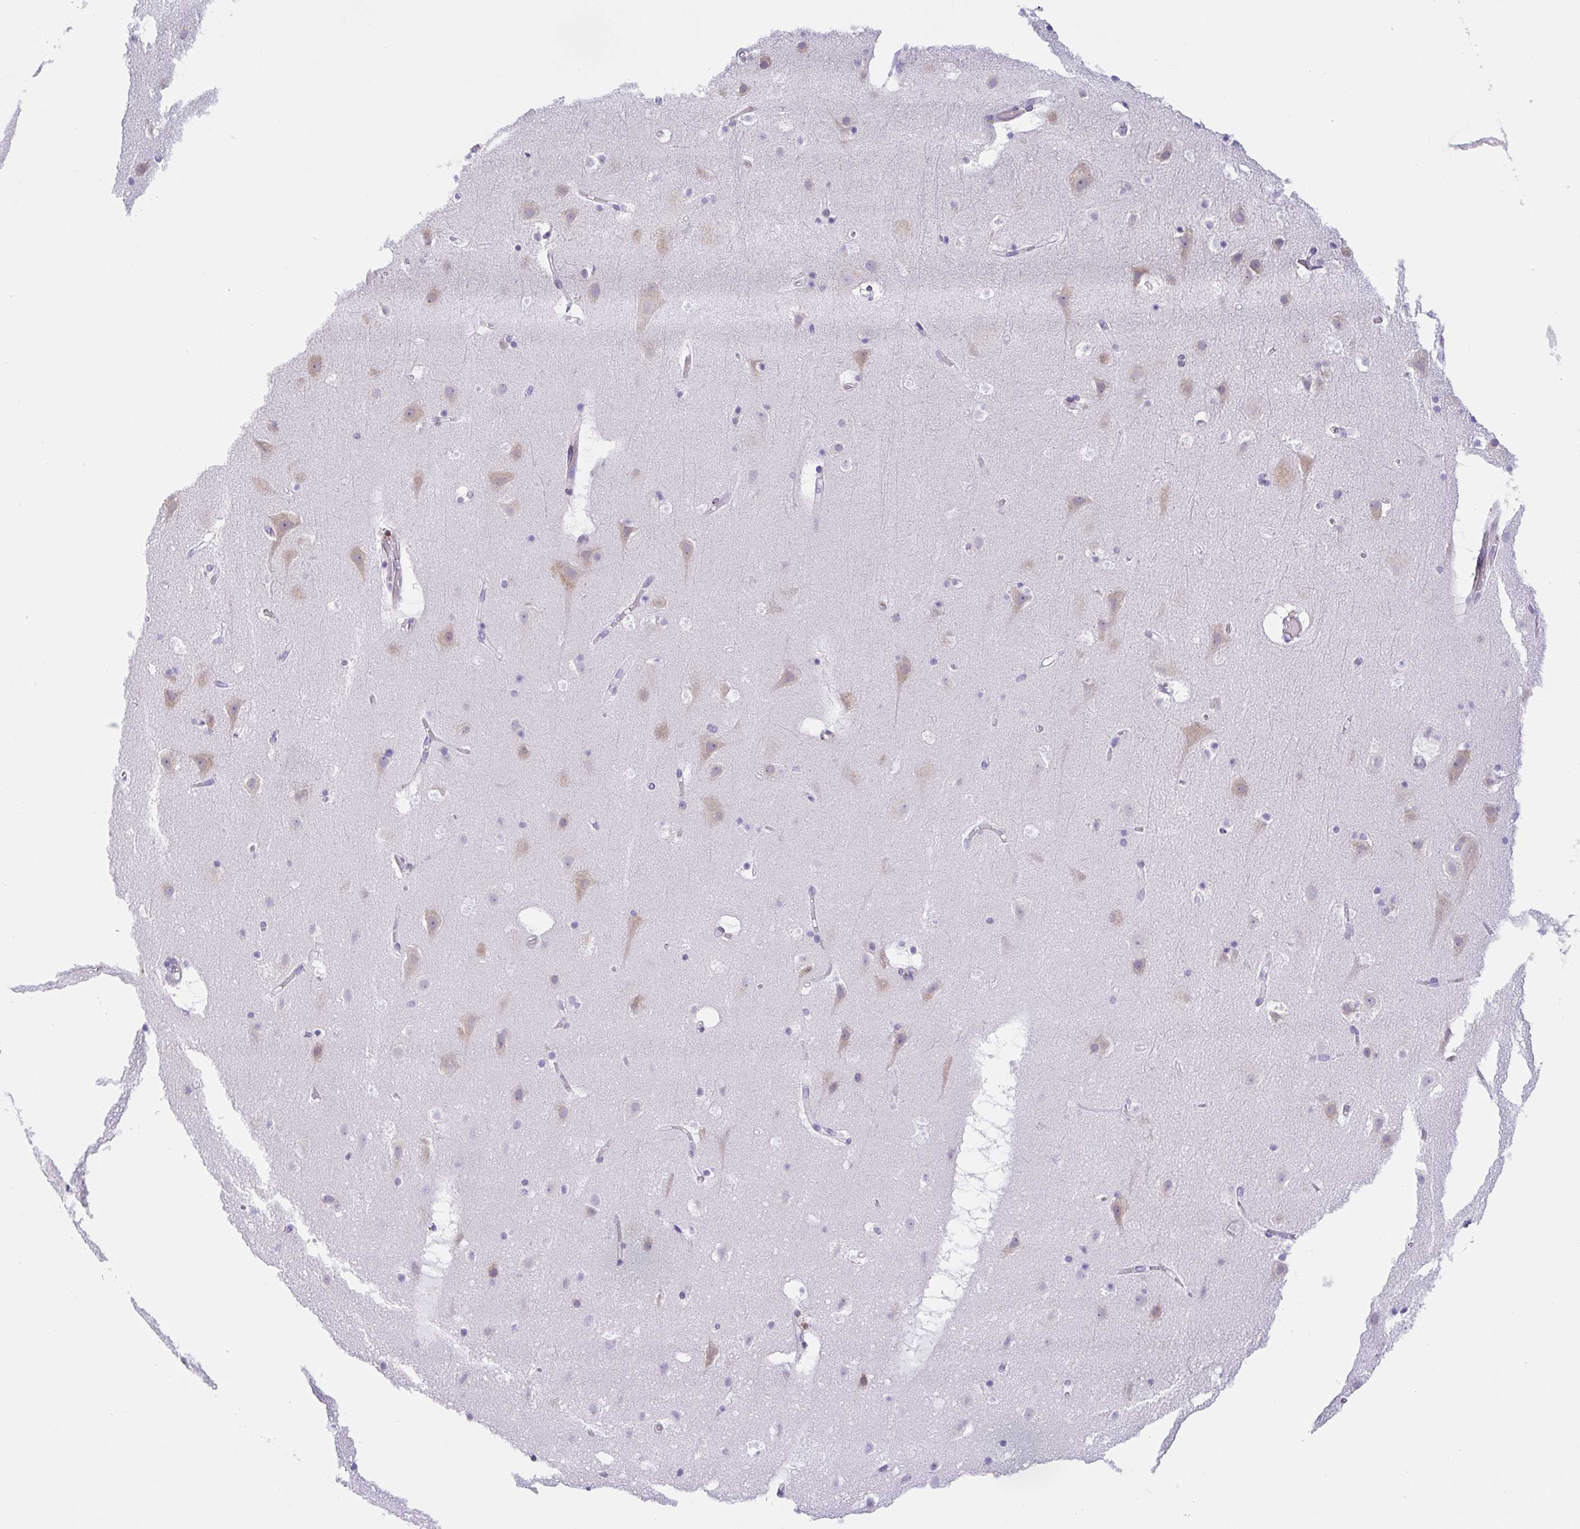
{"staining": {"intensity": "negative", "quantity": "none", "location": "none"}, "tissue": "cerebral cortex", "cell_type": "Endothelial cells", "image_type": "normal", "snomed": [{"axis": "morphology", "description": "Normal tissue, NOS"}, {"axis": "topography", "description": "Cerebral cortex"}], "caption": "Micrograph shows no protein expression in endothelial cells of benign cerebral cortex. (Immunohistochemistry (ihc), brightfield microscopy, high magnification).", "gene": "TRAF4", "patient": {"sex": "female", "age": 42}}